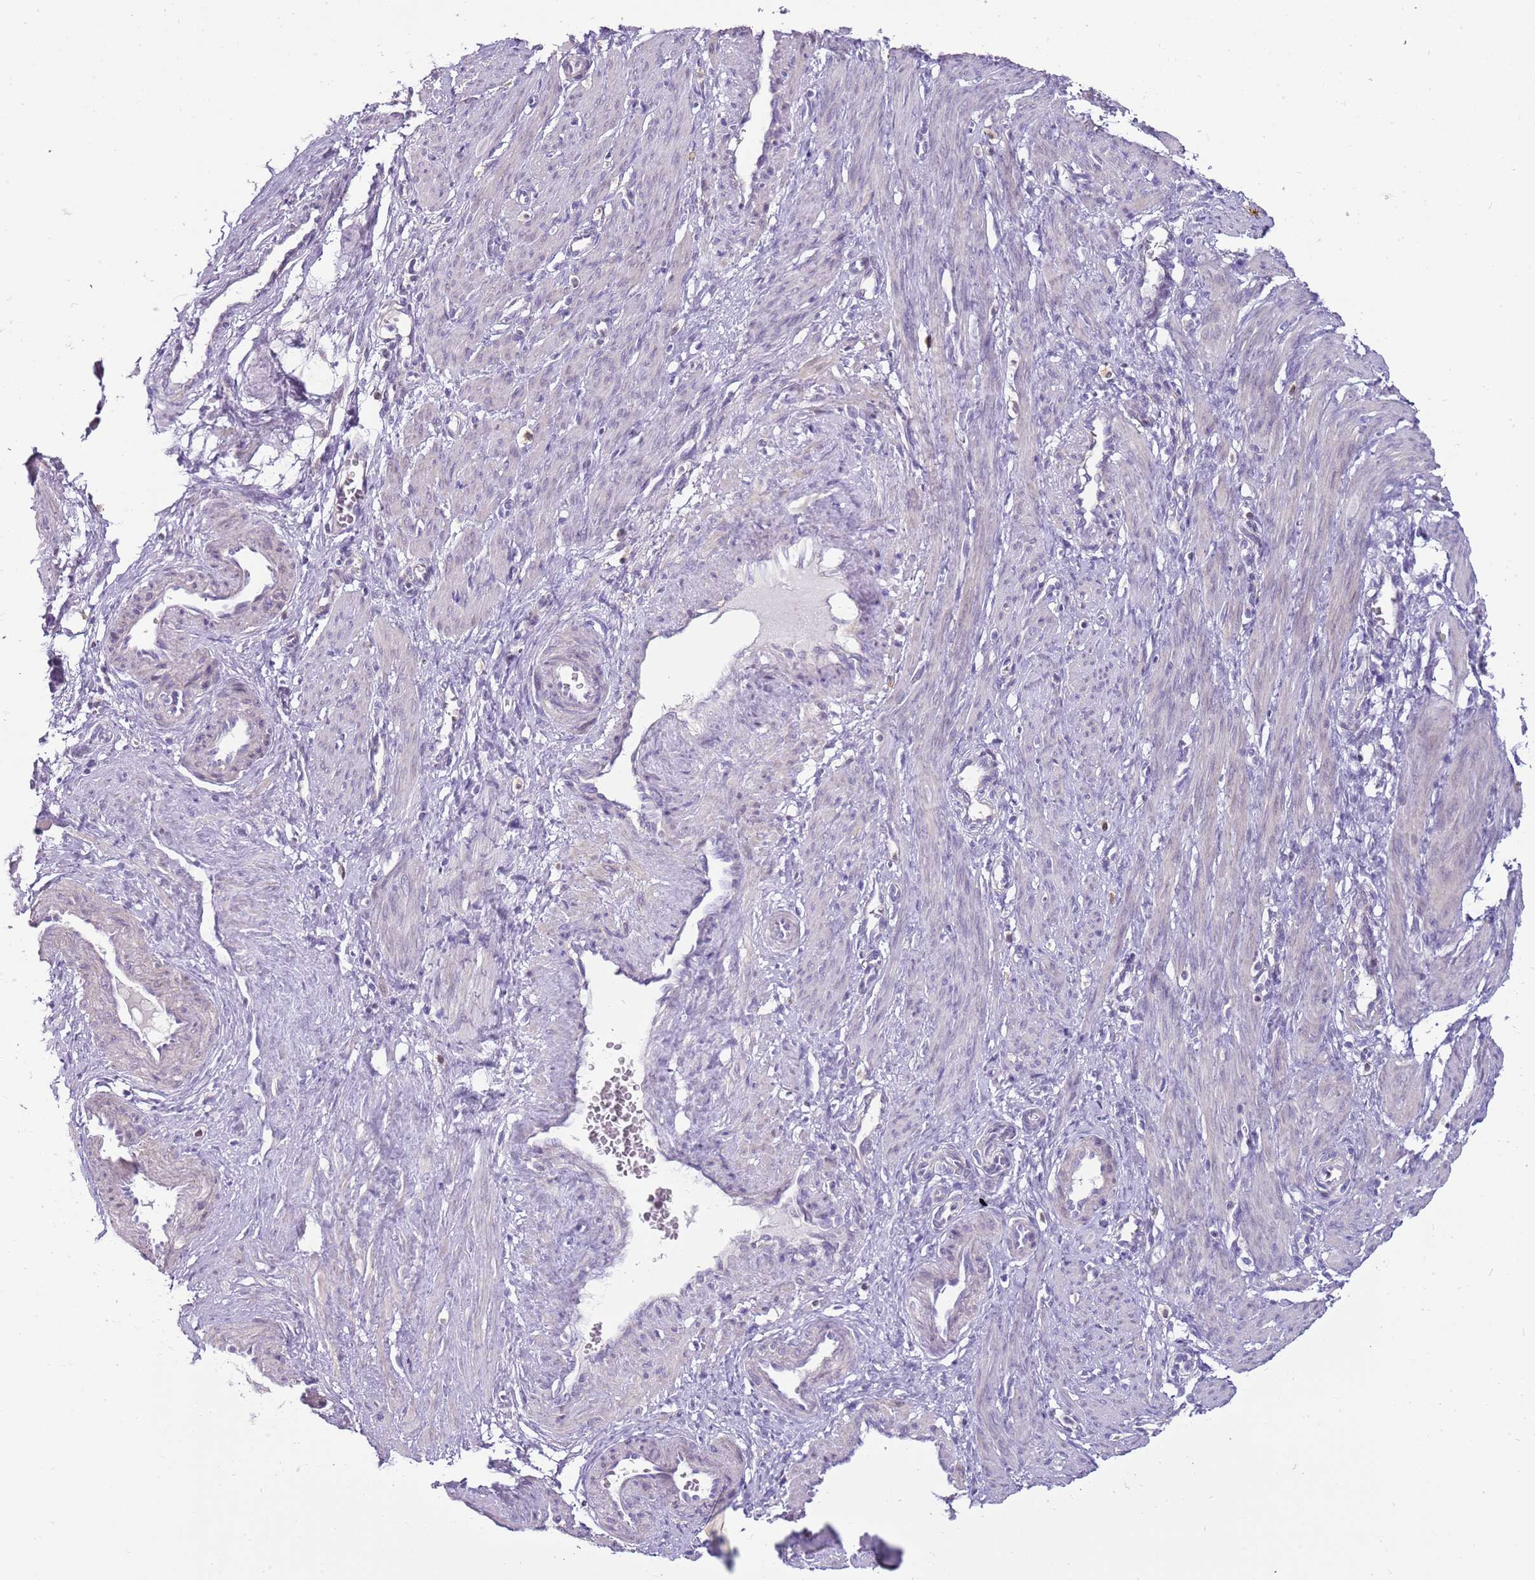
{"staining": {"intensity": "negative", "quantity": "none", "location": "none"}, "tissue": "smooth muscle", "cell_type": "Smooth muscle cells", "image_type": "normal", "snomed": [{"axis": "morphology", "description": "Normal tissue, NOS"}, {"axis": "topography", "description": "Endometrium"}], "caption": "DAB (3,3'-diaminobenzidine) immunohistochemical staining of normal smooth muscle exhibits no significant positivity in smooth muscle cells.", "gene": "DIPK1C", "patient": {"sex": "female", "age": 33}}